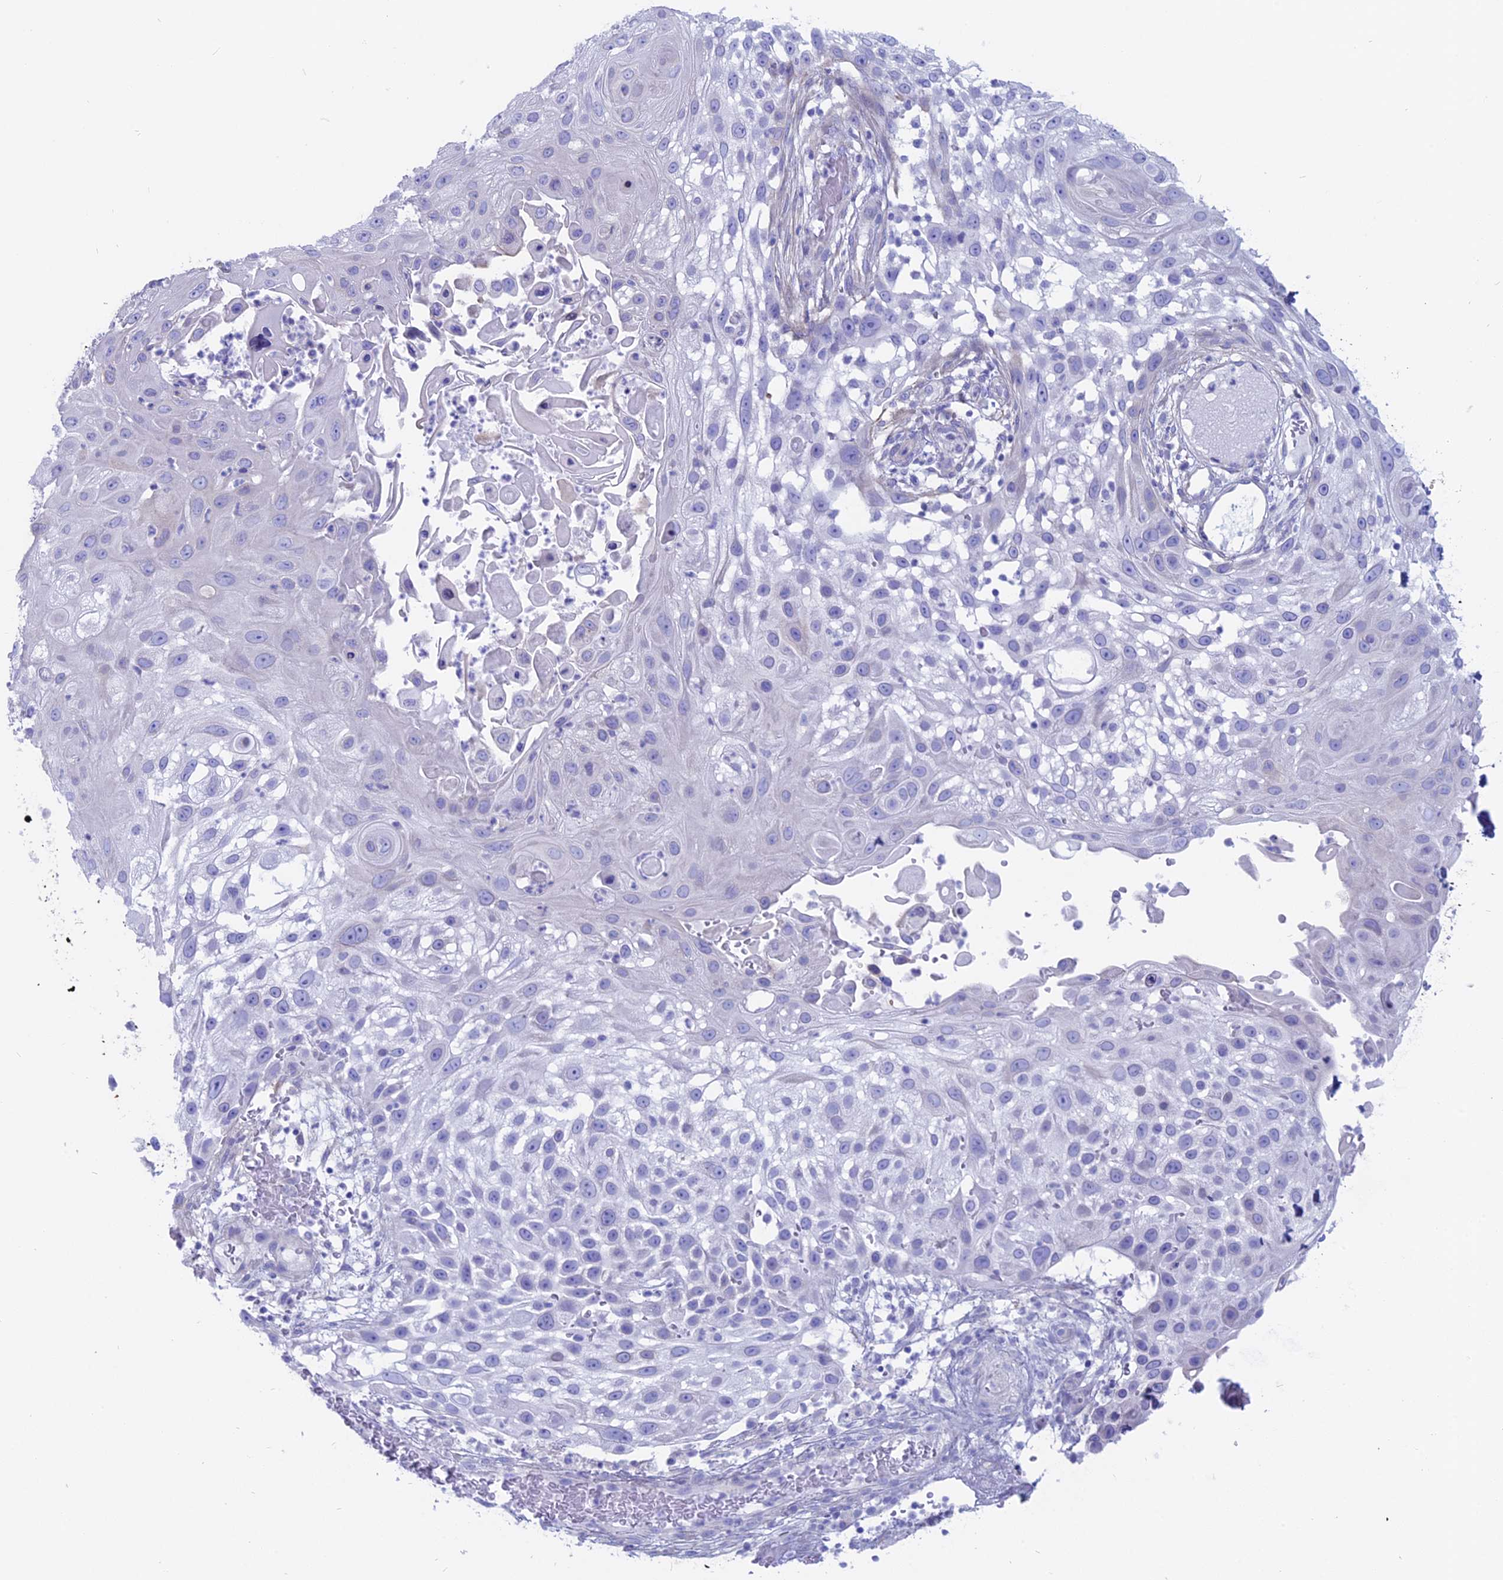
{"staining": {"intensity": "negative", "quantity": "none", "location": "none"}, "tissue": "skin cancer", "cell_type": "Tumor cells", "image_type": "cancer", "snomed": [{"axis": "morphology", "description": "Squamous cell carcinoma, NOS"}, {"axis": "topography", "description": "Skin"}], "caption": "A photomicrograph of skin cancer stained for a protein demonstrates no brown staining in tumor cells.", "gene": "OR2AE1", "patient": {"sex": "female", "age": 44}}